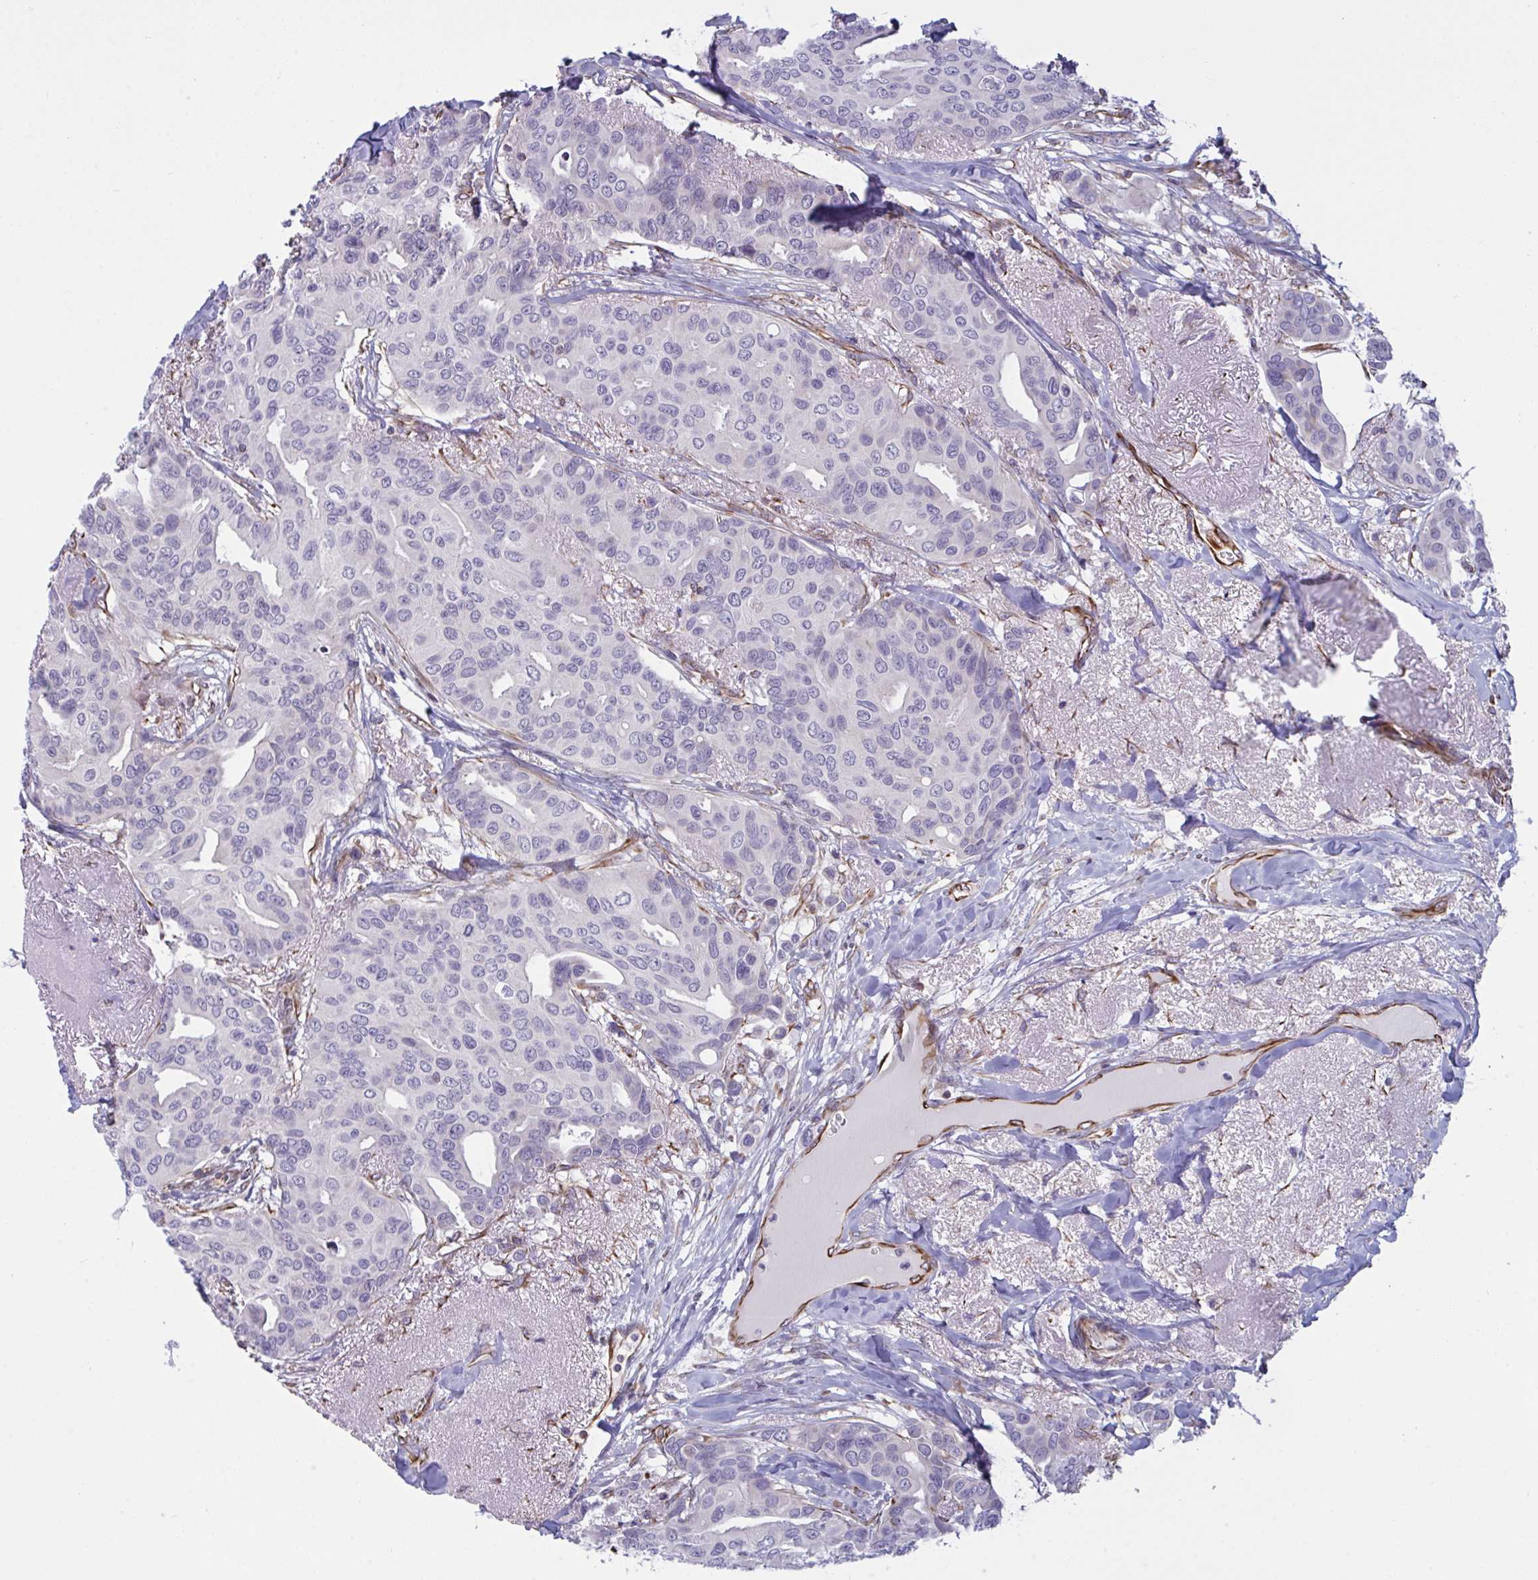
{"staining": {"intensity": "negative", "quantity": "none", "location": "none"}, "tissue": "breast cancer", "cell_type": "Tumor cells", "image_type": "cancer", "snomed": [{"axis": "morphology", "description": "Duct carcinoma"}, {"axis": "topography", "description": "Breast"}], "caption": "Protein analysis of breast intraductal carcinoma exhibits no significant positivity in tumor cells.", "gene": "DCBLD1", "patient": {"sex": "female", "age": 54}}